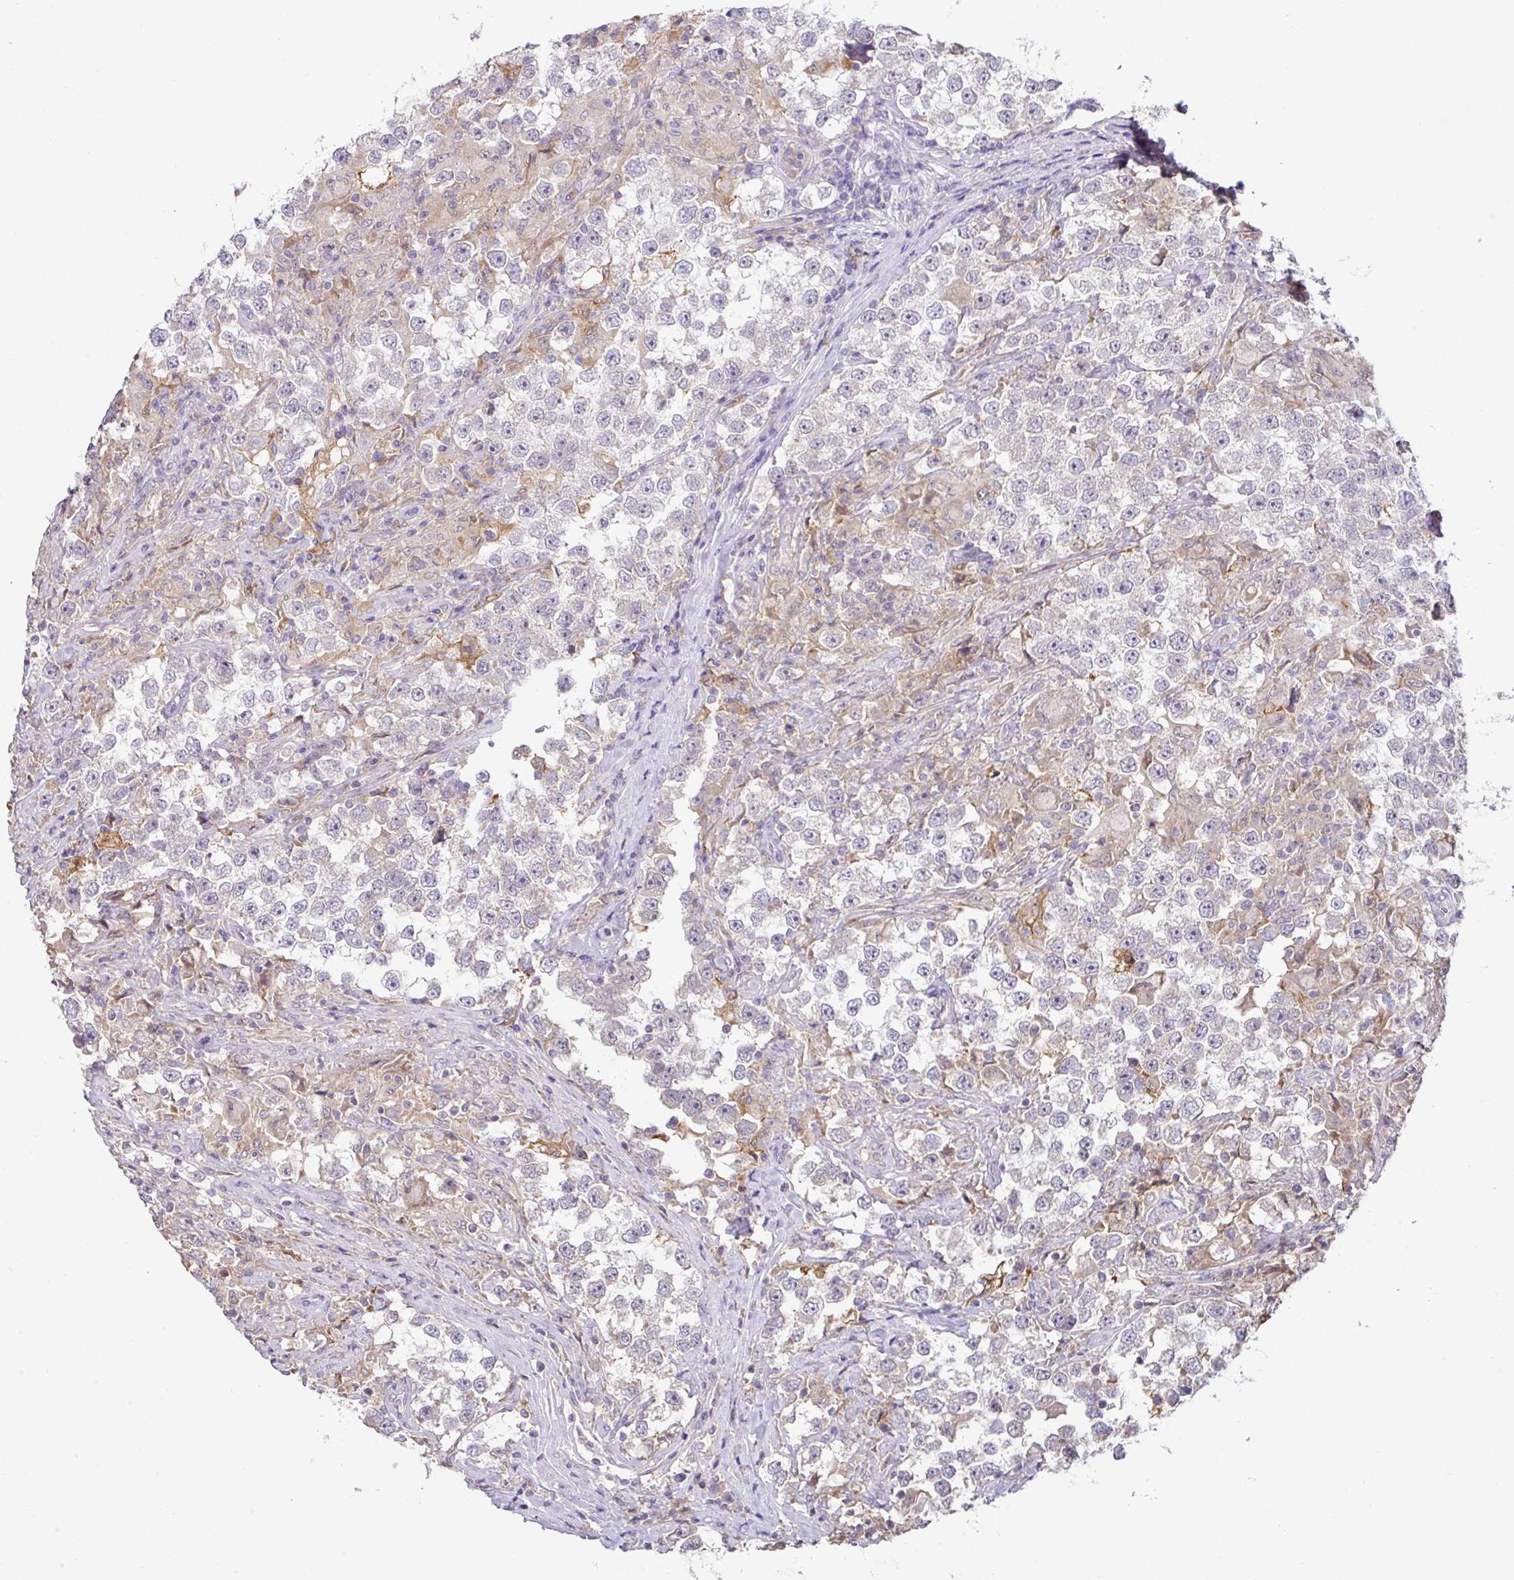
{"staining": {"intensity": "negative", "quantity": "none", "location": "none"}, "tissue": "testis cancer", "cell_type": "Tumor cells", "image_type": "cancer", "snomed": [{"axis": "morphology", "description": "Seminoma, NOS"}, {"axis": "topography", "description": "Testis"}], "caption": "Immunohistochemistry (IHC) image of neoplastic tissue: human seminoma (testis) stained with DAB (3,3'-diaminobenzidine) displays no significant protein staining in tumor cells.", "gene": "GCNT7", "patient": {"sex": "male", "age": 46}}